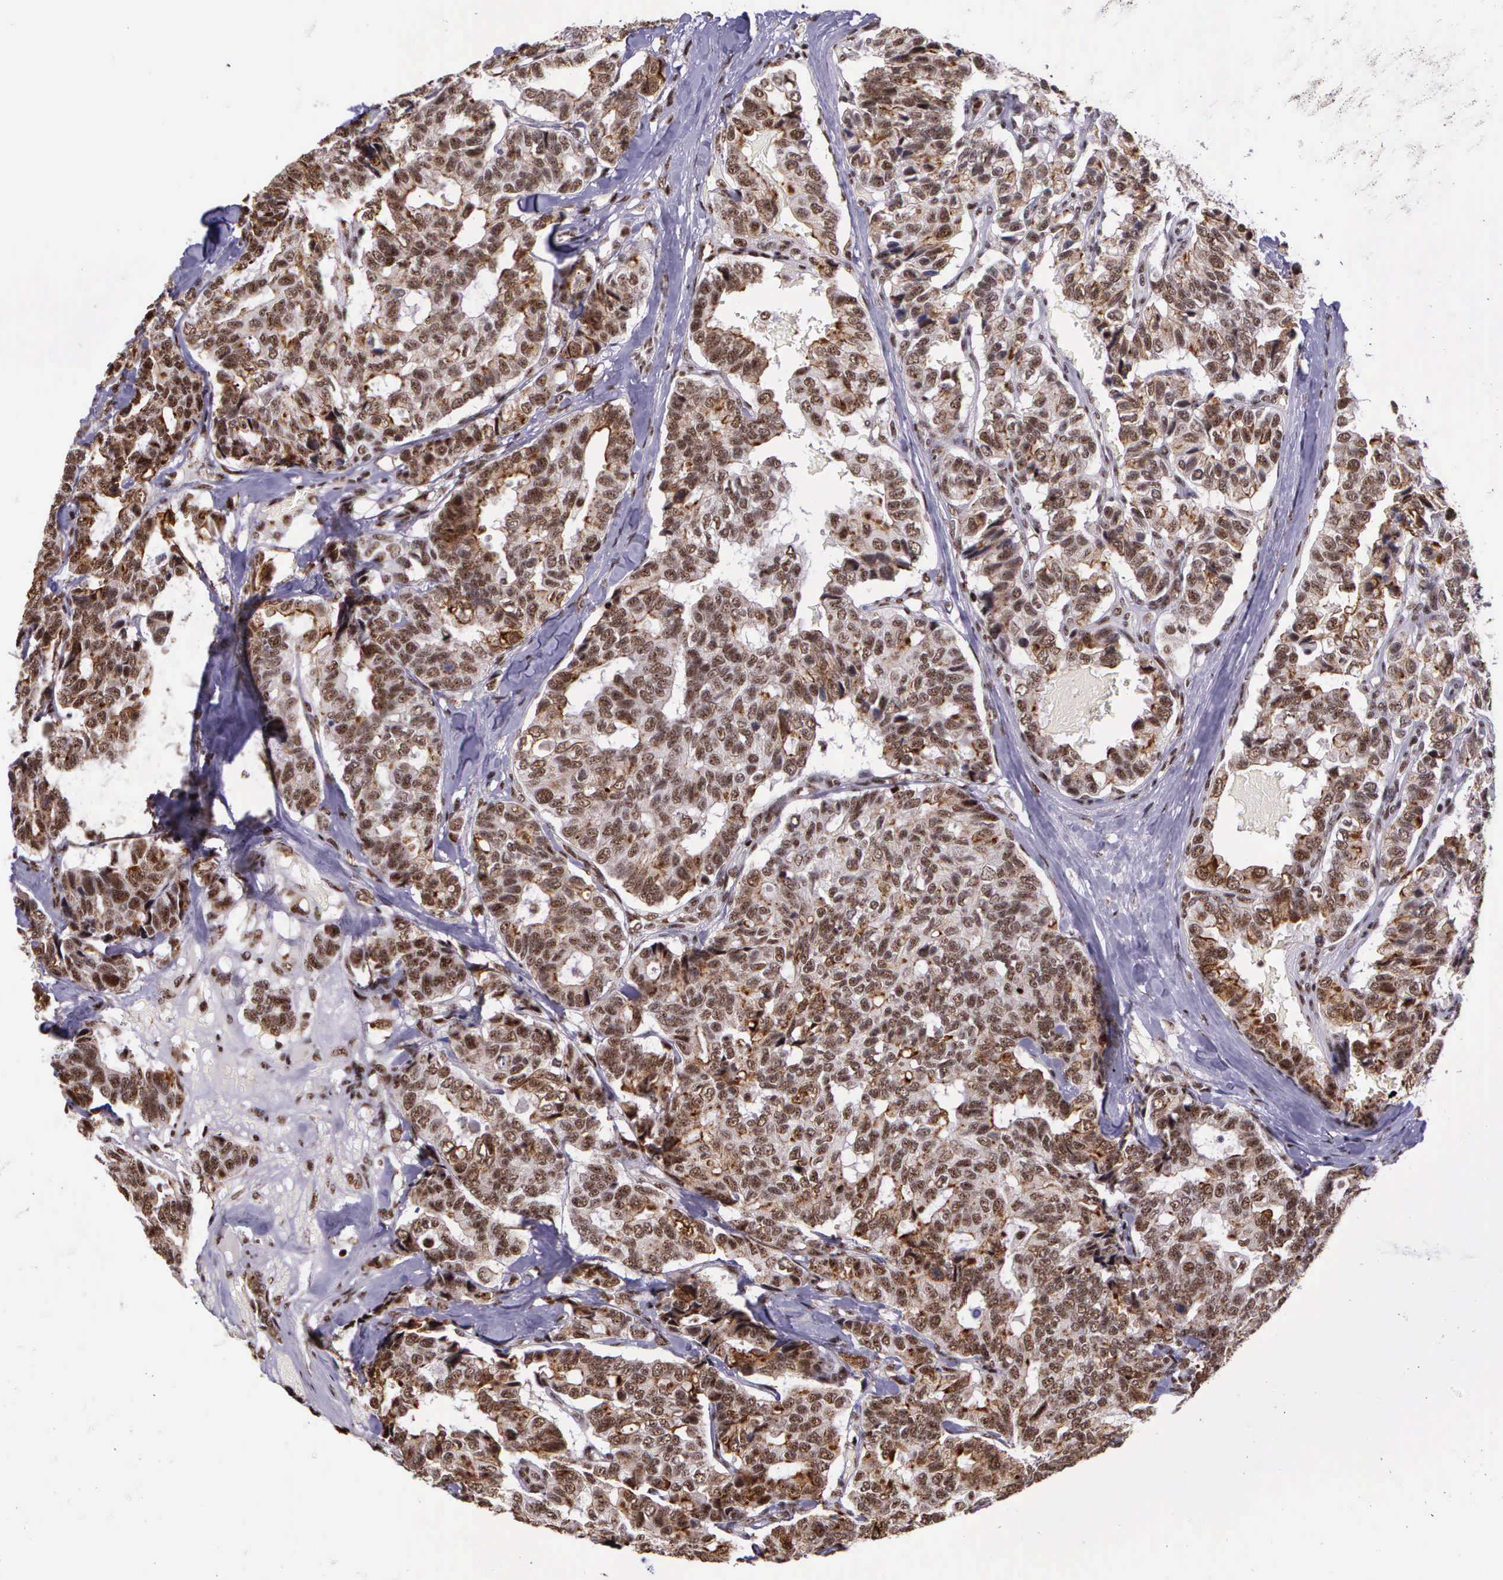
{"staining": {"intensity": "moderate", "quantity": ">75%", "location": "nuclear"}, "tissue": "breast cancer", "cell_type": "Tumor cells", "image_type": "cancer", "snomed": [{"axis": "morphology", "description": "Duct carcinoma"}, {"axis": "topography", "description": "Breast"}], "caption": "Immunohistochemical staining of breast intraductal carcinoma displays medium levels of moderate nuclear expression in about >75% of tumor cells. (DAB IHC with brightfield microscopy, high magnification).", "gene": "FAM47A", "patient": {"sex": "female", "age": 69}}